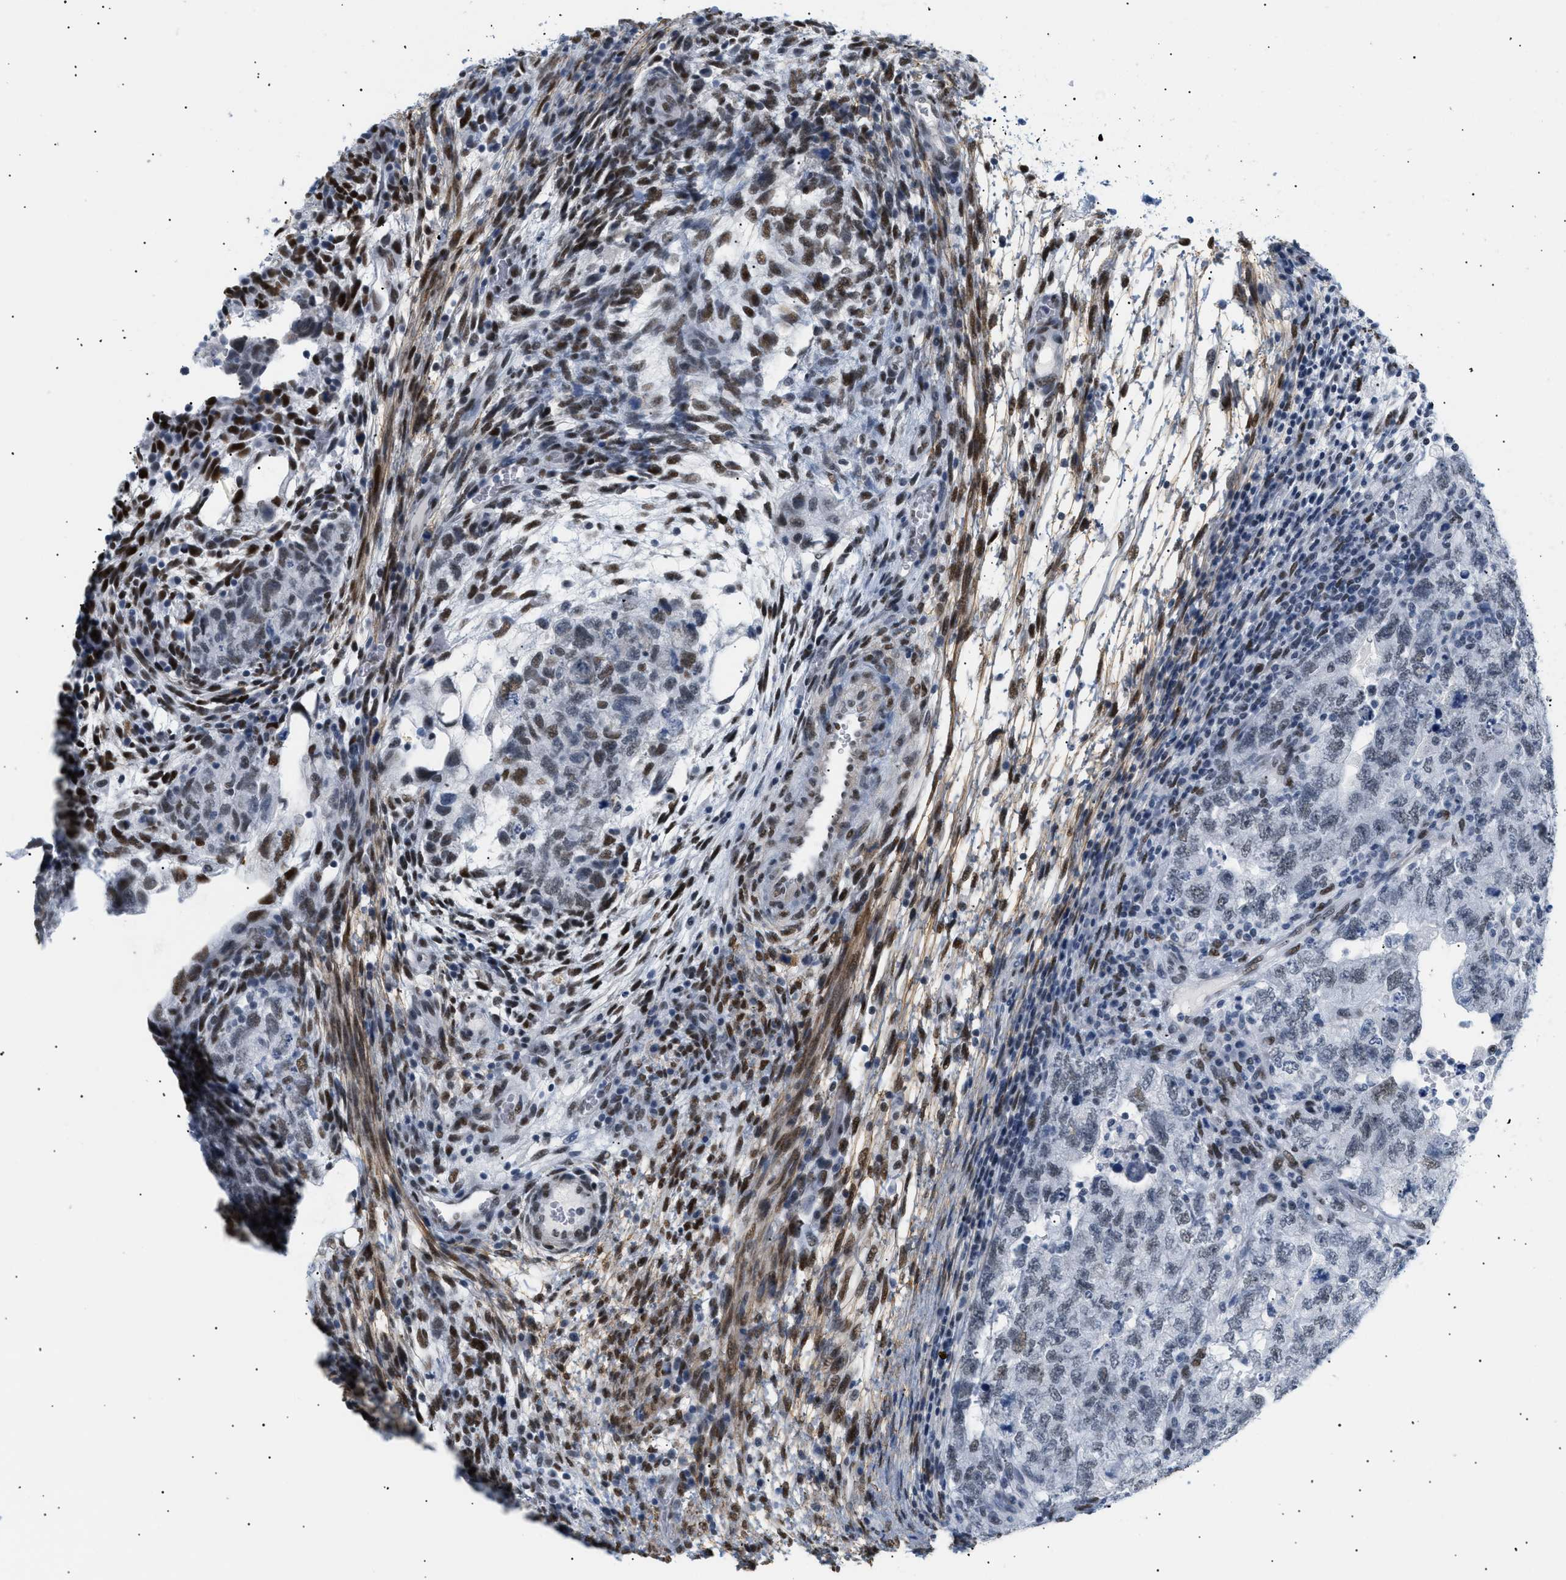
{"staining": {"intensity": "weak", "quantity": "<25%", "location": "nuclear"}, "tissue": "testis cancer", "cell_type": "Tumor cells", "image_type": "cancer", "snomed": [{"axis": "morphology", "description": "Carcinoma, Embryonal, NOS"}, {"axis": "topography", "description": "Testis"}], "caption": "Immunohistochemical staining of testis cancer exhibits no significant staining in tumor cells.", "gene": "ELN", "patient": {"sex": "male", "age": 36}}